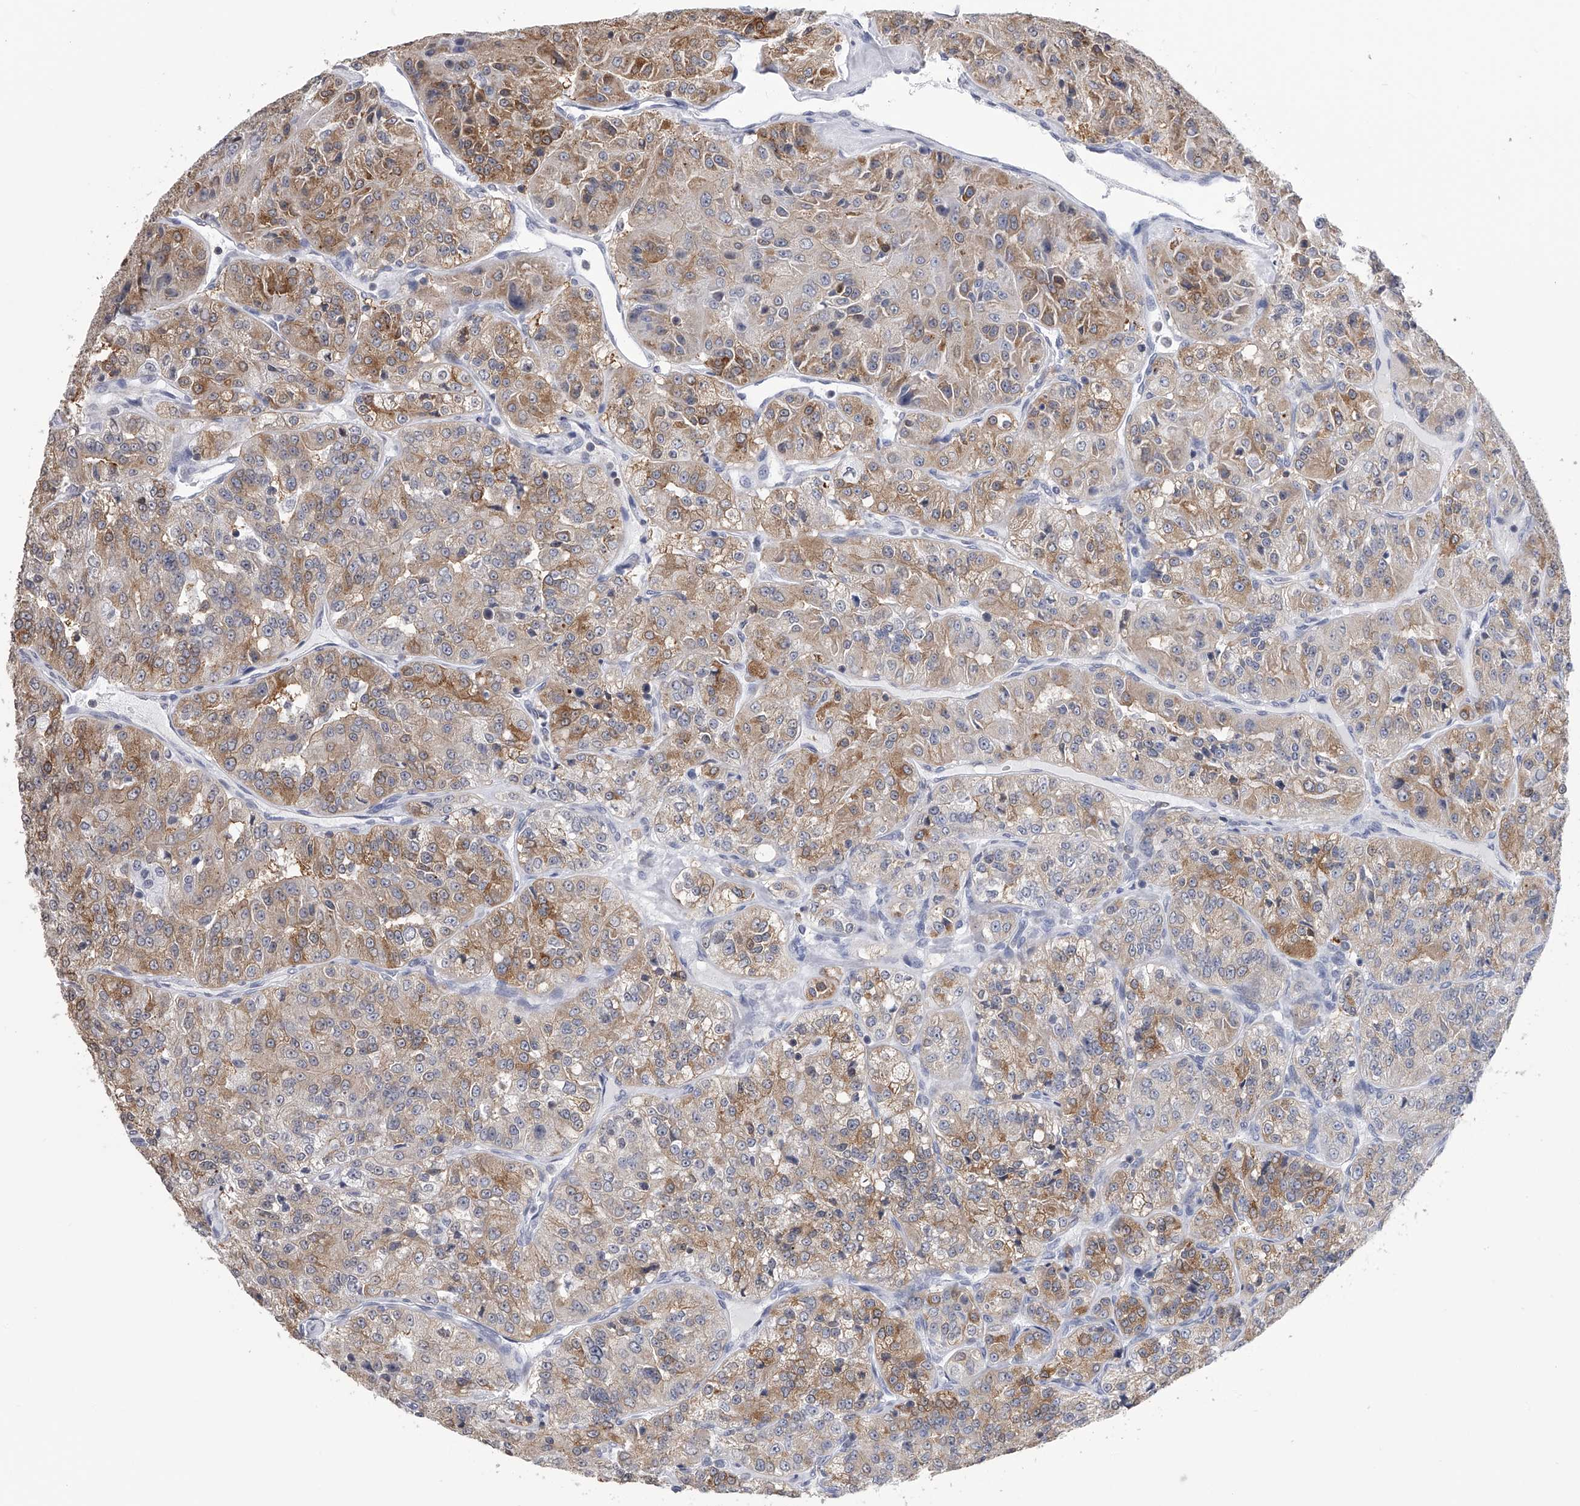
{"staining": {"intensity": "moderate", "quantity": "25%-75%", "location": "cytoplasmic/membranous"}, "tissue": "renal cancer", "cell_type": "Tumor cells", "image_type": "cancer", "snomed": [{"axis": "morphology", "description": "Adenocarcinoma, NOS"}, {"axis": "topography", "description": "Kidney"}], "caption": "Human renal cancer stained for a protein (brown) reveals moderate cytoplasmic/membranous positive expression in approximately 25%-75% of tumor cells.", "gene": "TASP1", "patient": {"sex": "female", "age": 63}}